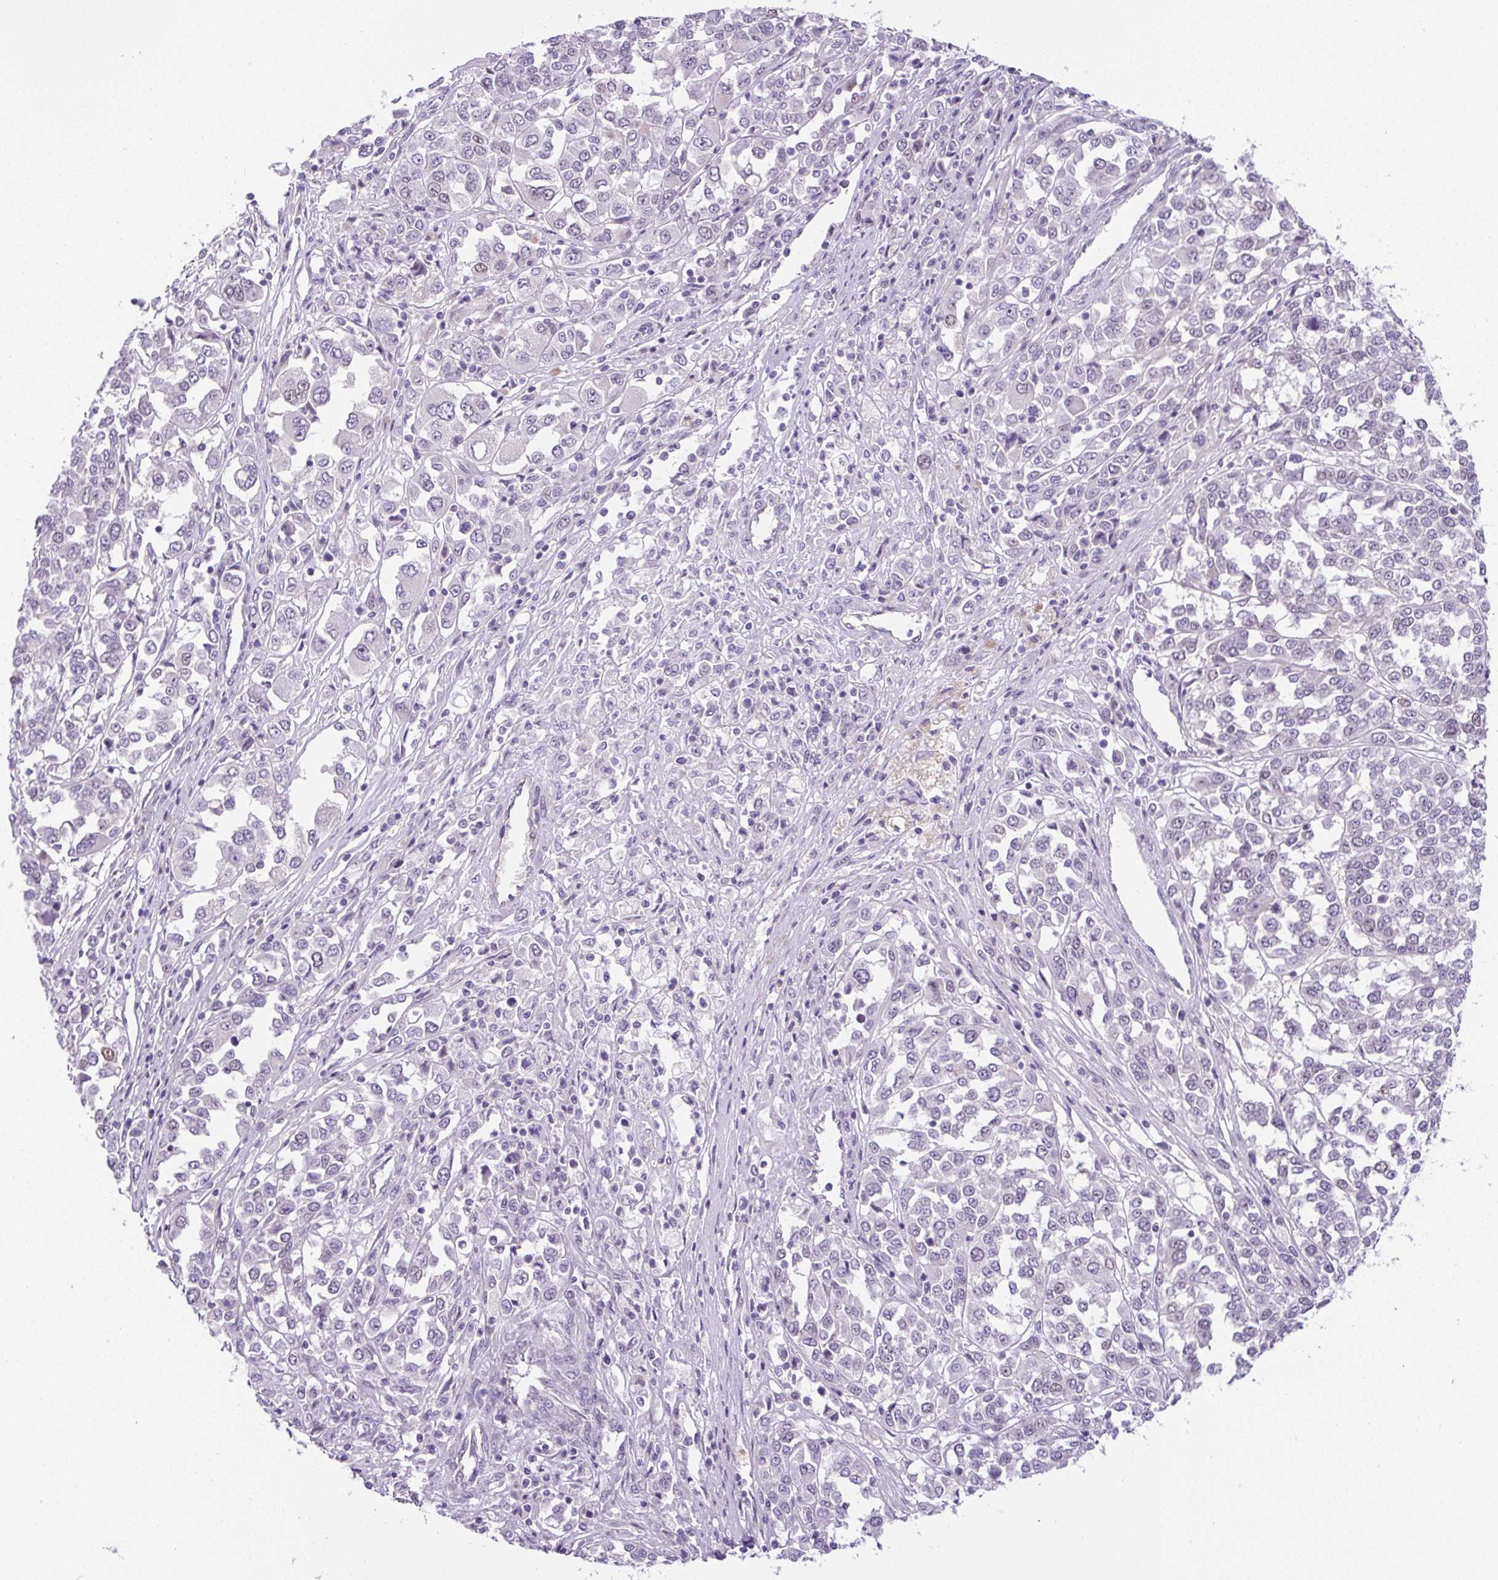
{"staining": {"intensity": "negative", "quantity": "none", "location": "none"}, "tissue": "melanoma", "cell_type": "Tumor cells", "image_type": "cancer", "snomed": [{"axis": "morphology", "description": "Malignant melanoma, Metastatic site"}, {"axis": "topography", "description": "Lymph node"}], "caption": "Protein analysis of malignant melanoma (metastatic site) exhibits no significant expression in tumor cells.", "gene": "ADAMTS19", "patient": {"sex": "male", "age": 44}}